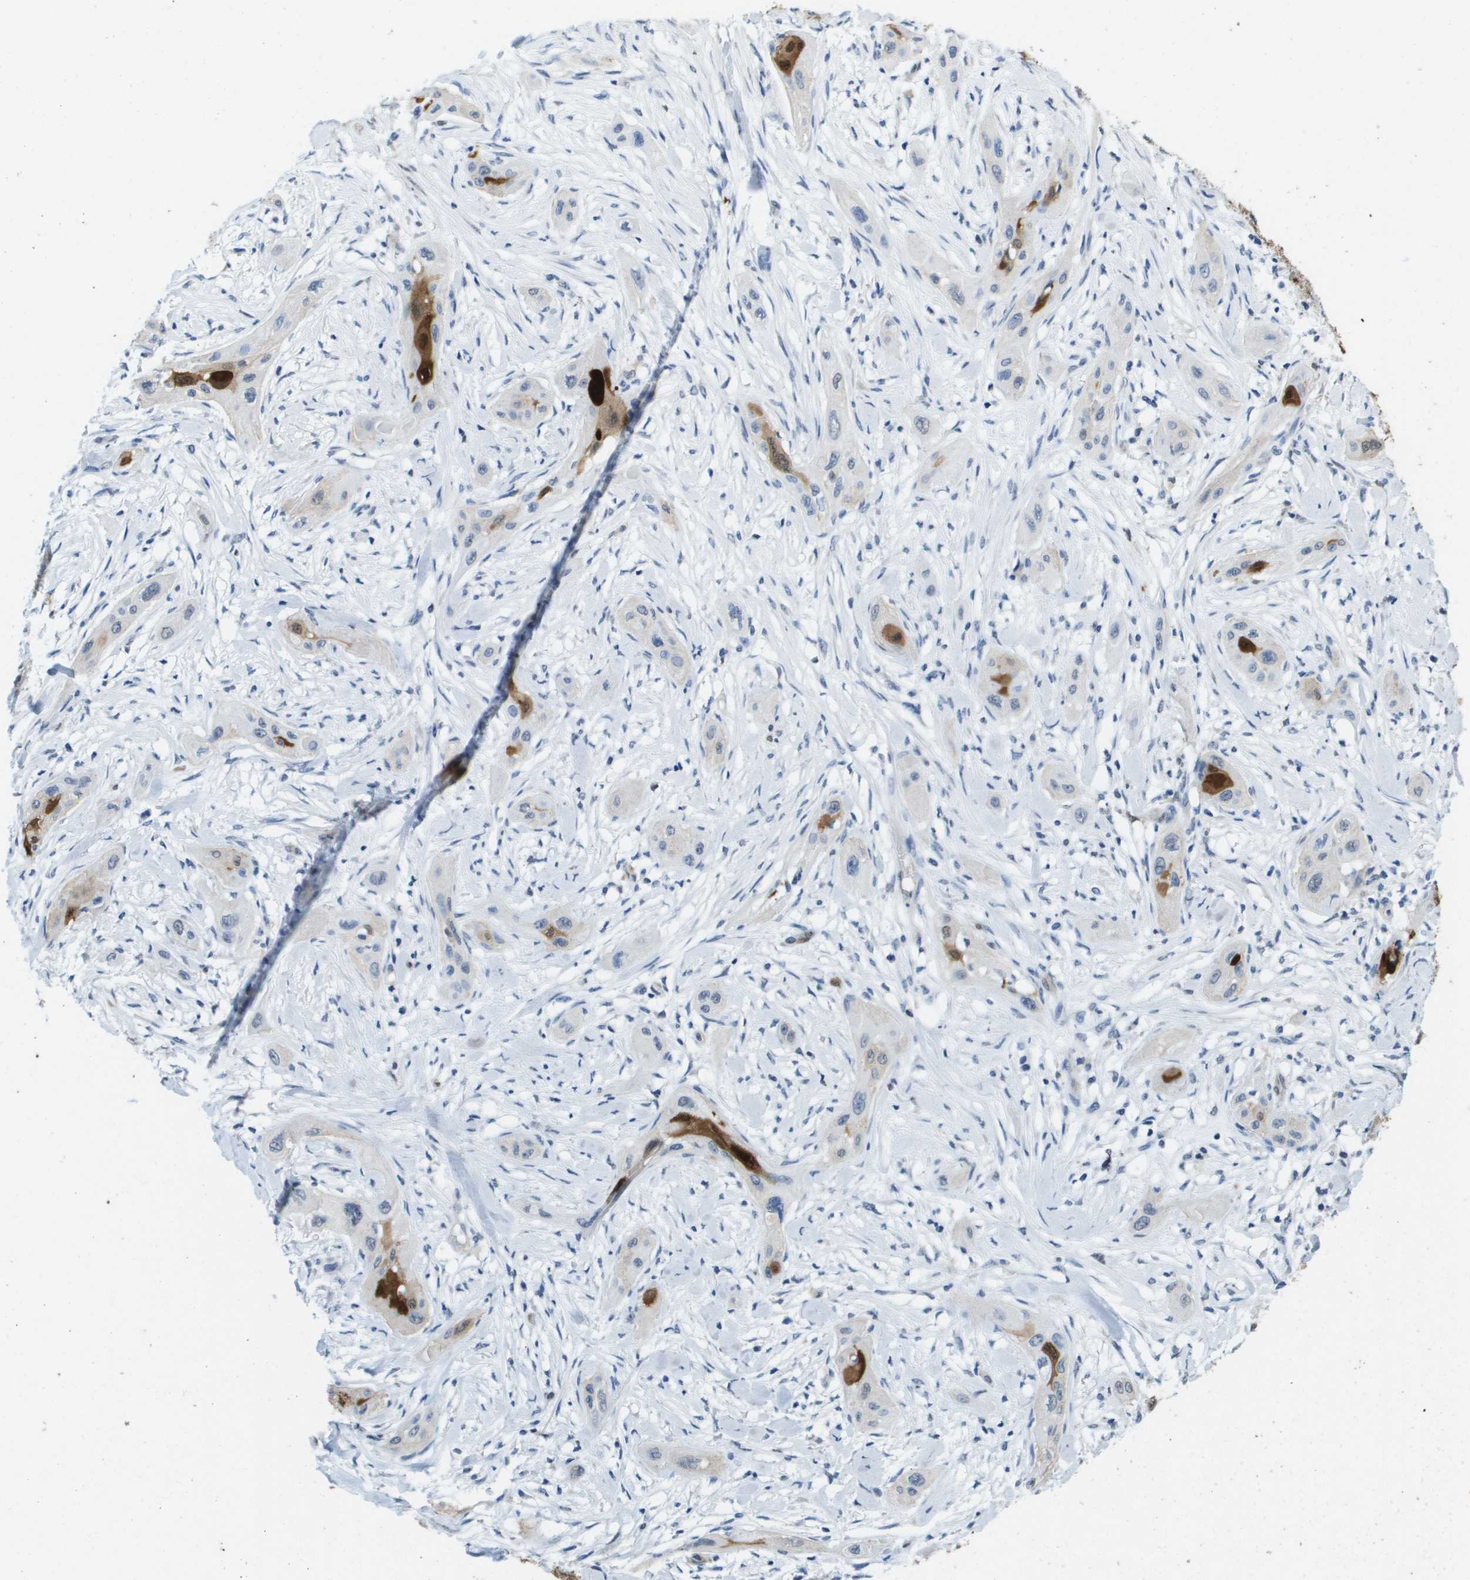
{"staining": {"intensity": "strong", "quantity": "<25%", "location": "cytoplasmic/membranous"}, "tissue": "lung cancer", "cell_type": "Tumor cells", "image_type": "cancer", "snomed": [{"axis": "morphology", "description": "Squamous cell carcinoma, NOS"}, {"axis": "topography", "description": "Lung"}], "caption": "The micrograph shows immunohistochemical staining of lung cancer (squamous cell carcinoma). There is strong cytoplasmic/membranous positivity is seen in about <25% of tumor cells. The staining was performed using DAB (3,3'-diaminobenzidine) to visualize the protein expression in brown, while the nuclei were stained in blue with hematoxylin (Magnification: 20x).", "gene": "FABP5", "patient": {"sex": "female", "age": 47}}